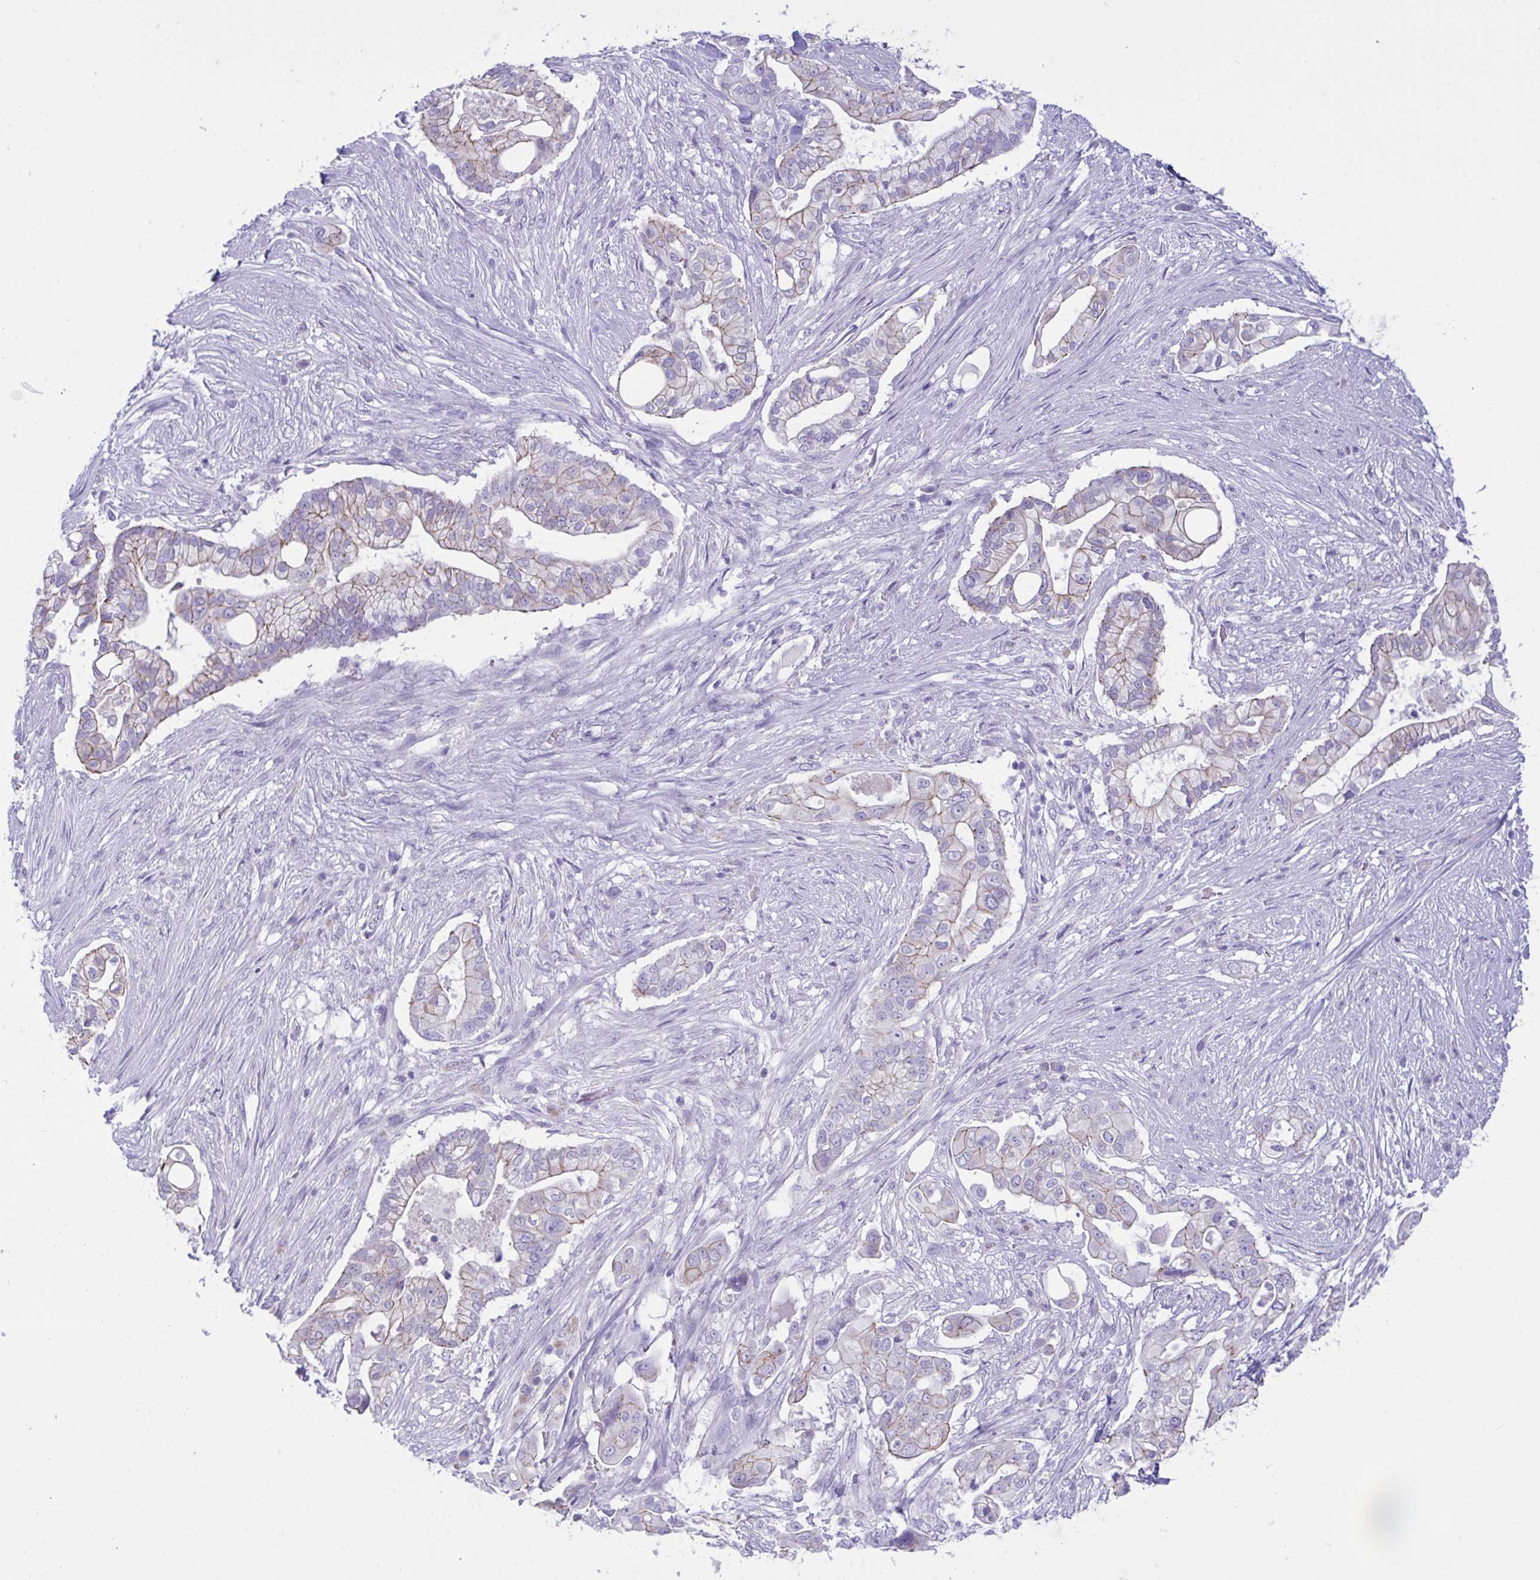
{"staining": {"intensity": "weak", "quantity": "25%-75%", "location": "cytoplasmic/membranous"}, "tissue": "pancreatic cancer", "cell_type": "Tumor cells", "image_type": "cancer", "snomed": [{"axis": "morphology", "description": "Adenocarcinoma, NOS"}, {"axis": "topography", "description": "Pancreas"}], "caption": "Protein expression by immunohistochemistry (IHC) reveals weak cytoplasmic/membranous staining in about 25%-75% of tumor cells in pancreatic adenocarcinoma.", "gene": "GLB1L2", "patient": {"sex": "female", "age": 69}}